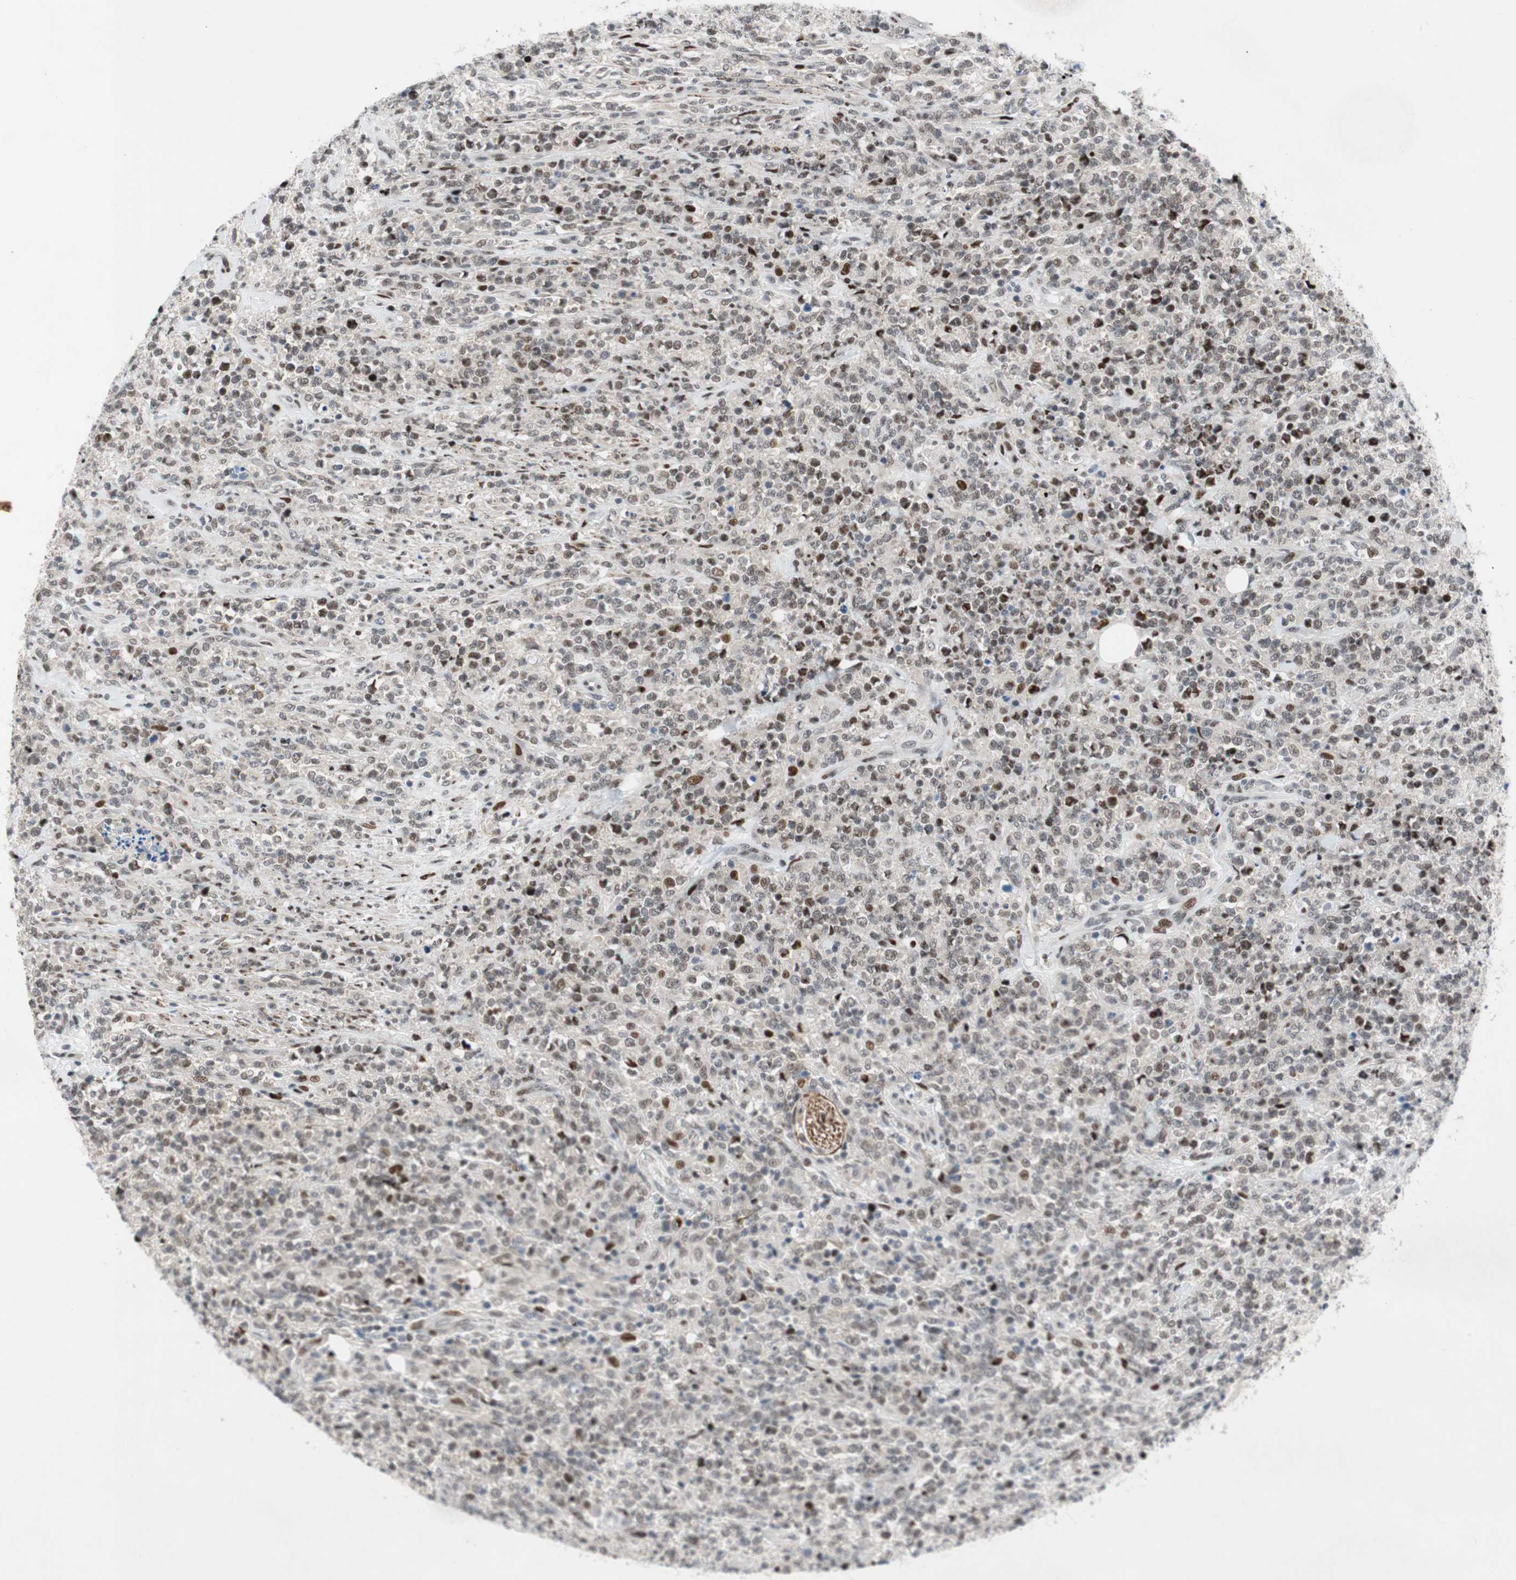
{"staining": {"intensity": "moderate", "quantity": "25%-75%", "location": "nuclear"}, "tissue": "lymphoma", "cell_type": "Tumor cells", "image_type": "cancer", "snomed": [{"axis": "morphology", "description": "Malignant lymphoma, non-Hodgkin's type, High grade"}, {"axis": "topography", "description": "Soft tissue"}], "caption": "A histopathology image showing moderate nuclear staining in about 25%-75% of tumor cells in lymphoma, as visualized by brown immunohistochemical staining.", "gene": "FBXO44", "patient": {"sex": "male", "age": 18}}